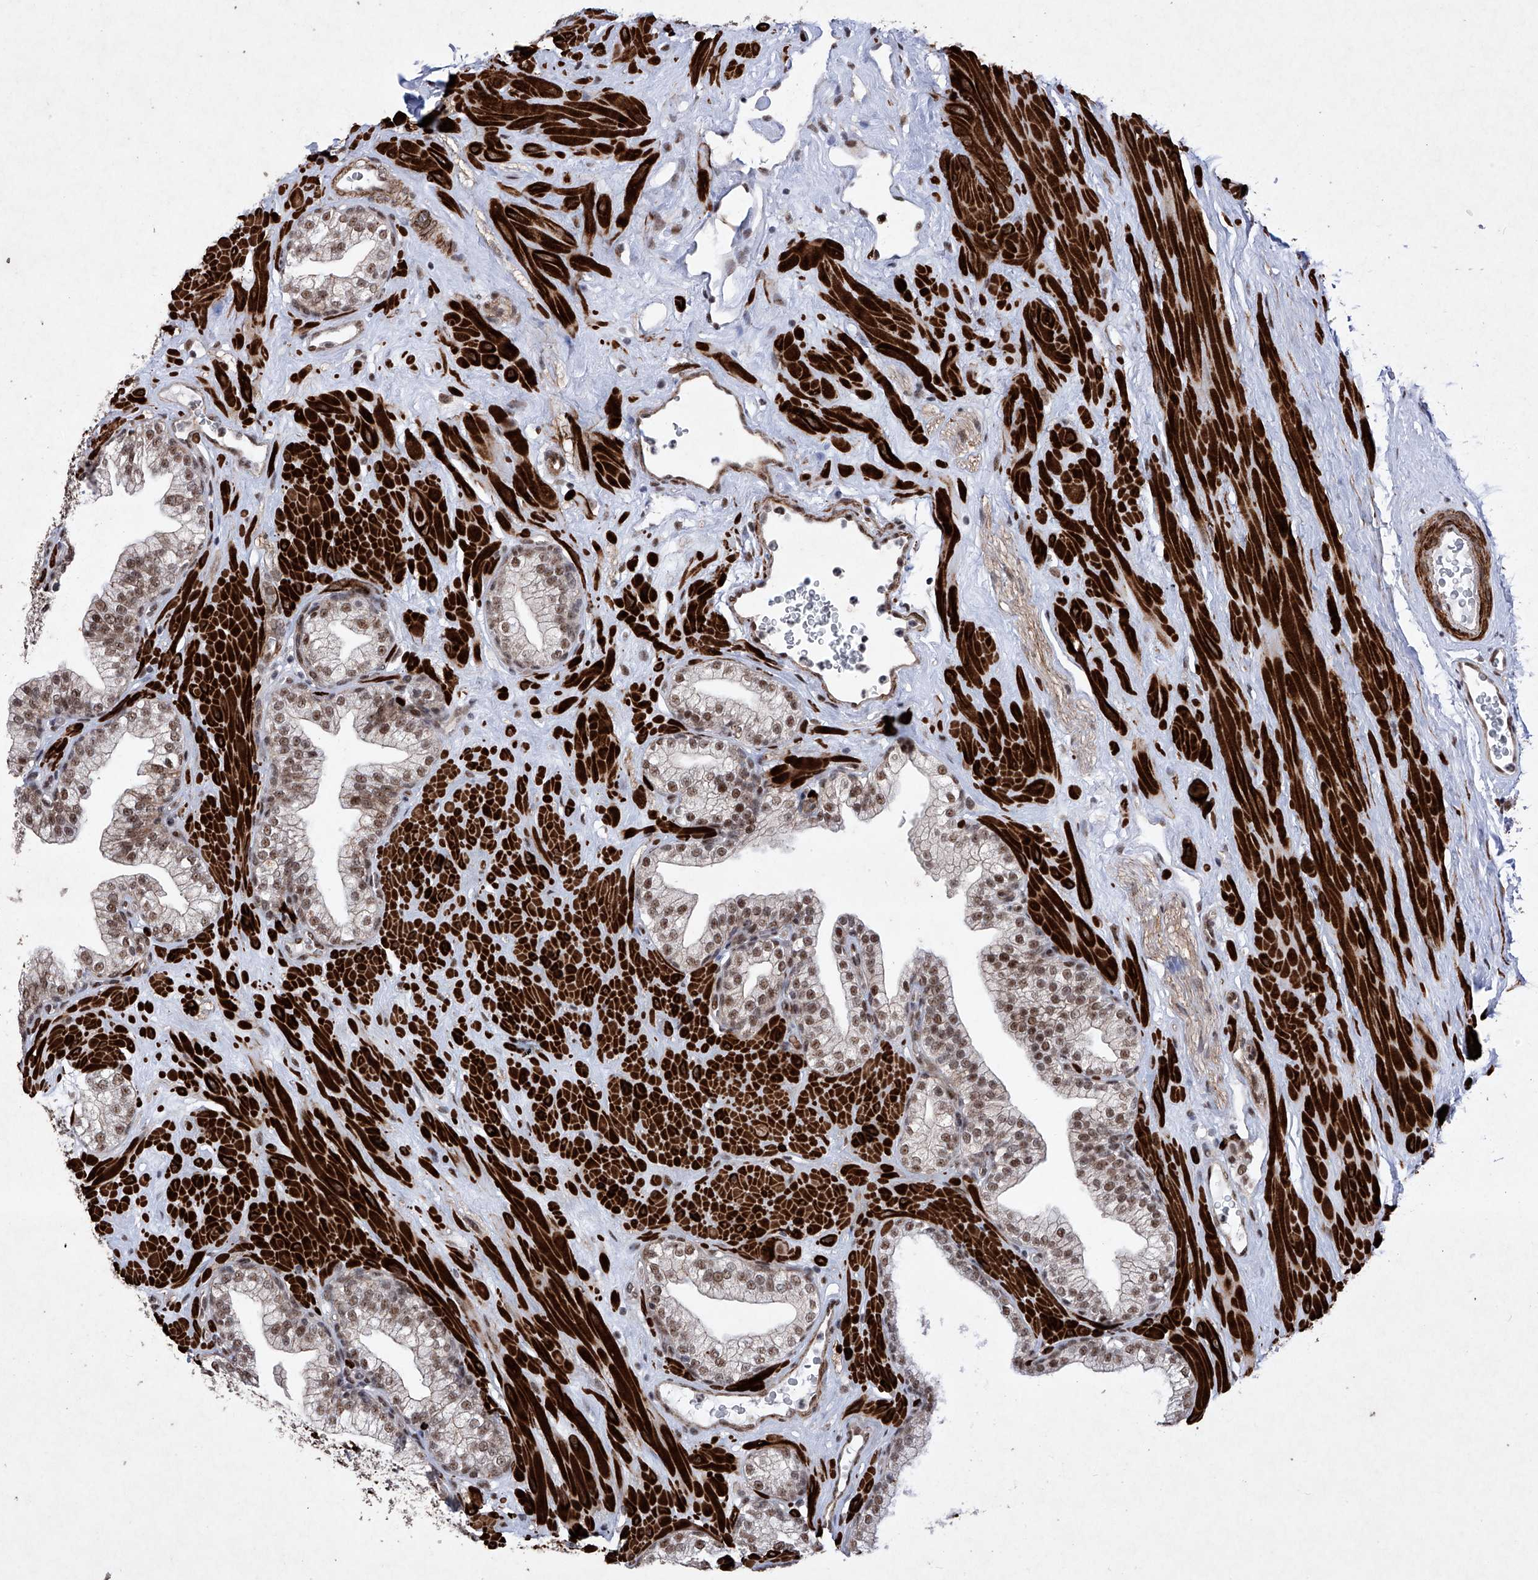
{"staining": {"intensity": "moderate", "quantity": ">75%", "location": "cytoplasmic/membranous,nuclear"}, "tissue": "prostate", "cell_type": "Glandular cells", "image_type": "normal", "snomed": [{"axis": "morphology", "description": "Normal tissue, NOS"}, {"axis": "morphology", "description": "Urothelial carcinoma, Low grade"}, {"axis": "topography", "description": "Urinary bladder"}, {"axis": "topography", "description": "Prostate"}], "caption": "Brown immunohistochemical staining in normal human prostate exhibits moderate cytoplasmic/membranous,nuclear positivity in about >75% of glandular cells. The staining is performed using DAB (3,3'-diaminobenzidine) brown chromogen to label protein expression. The nuclei are counter-stained blue using hematoxylin.", "gene": "NFATC4", "patient": {"sex": "male", "age": 60}}